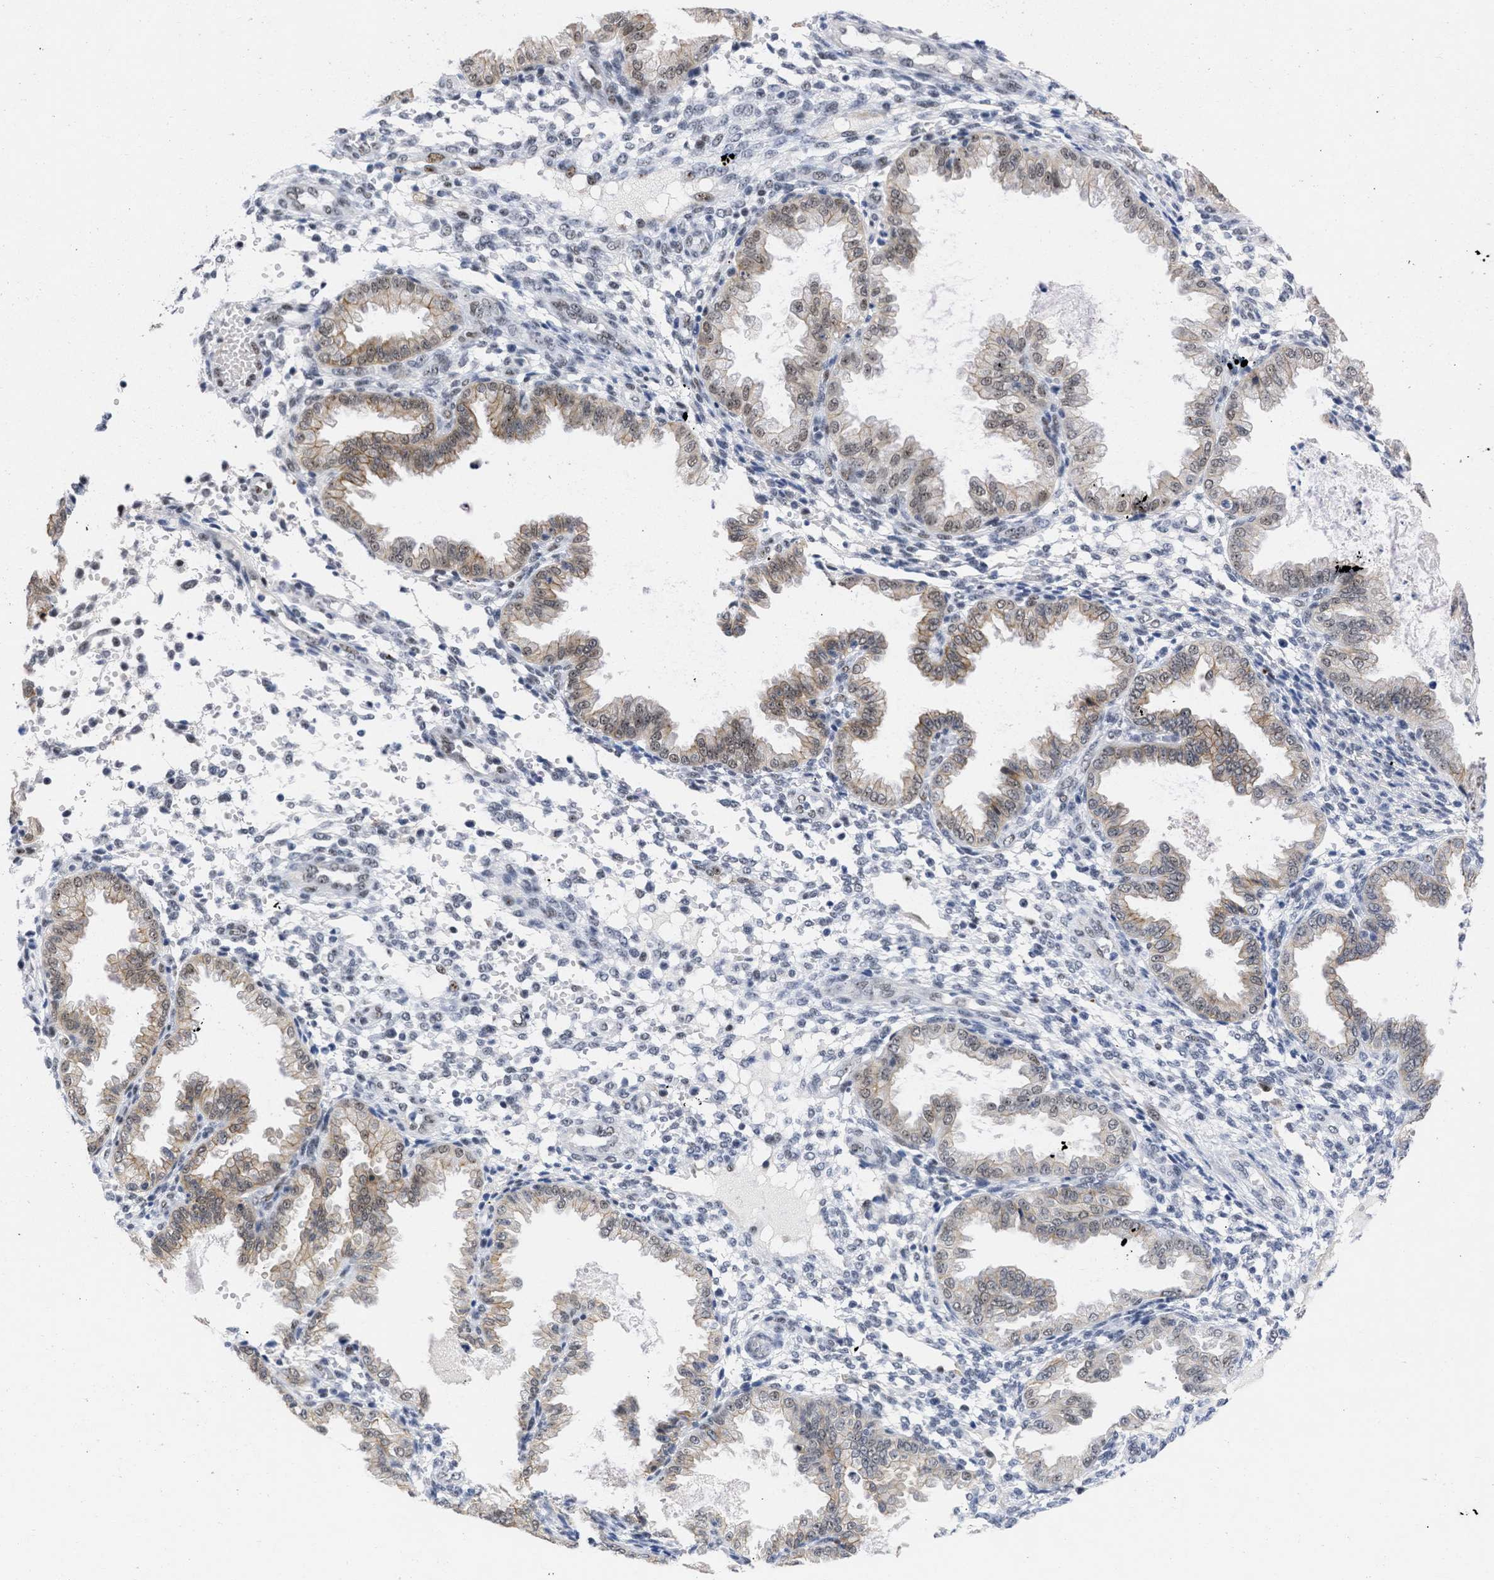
{"staining": {"intensity": "weak", "quantity": "<25%", "location": "nuclear"}, "tissue": "endometrium", "cell_type": "Cells in endometrial stroma", "image_type": "normal", "snomed": [{"axis": "morphology", "description": "Normal tissue, NOS"}, {"axis": "topography", "description": "Endometrium"}], "caption": "Immunohistochemistry micrograph of unremarkable human endometrium stained for a protein (brown), which exhibits no staining in cells in endometrial stroma. Nuclei are stained in blue.", "gene": "DDX41", "patient": {"sex": "female", "age": 33}}